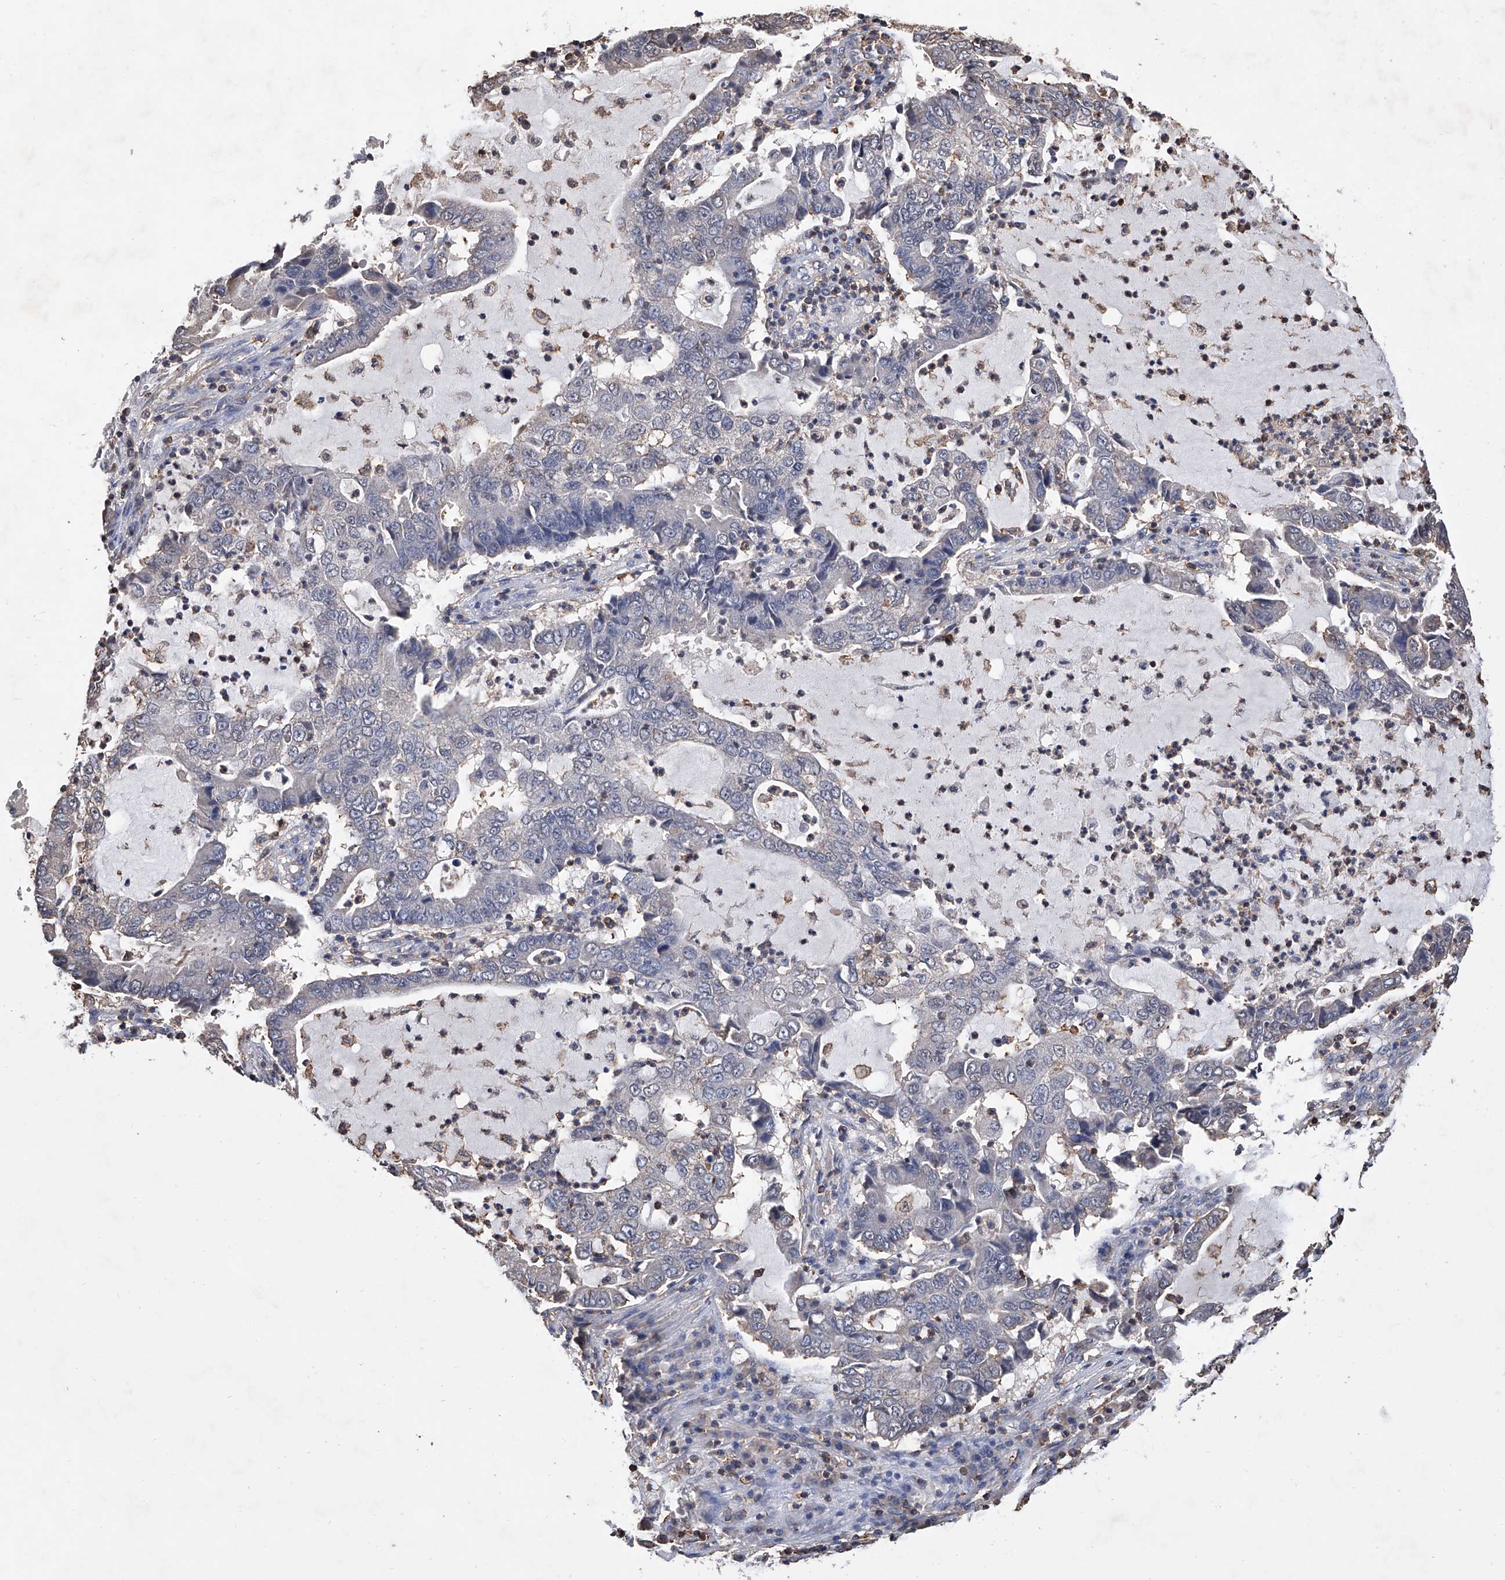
{"staining": {"intensity": "negative", "quantity": "none", "location": "none"}, "tissue": "lung cancer", "cell_type": "Tumor cells", "image_type": "cancer", "snomed": [{"axis": "morphology", "description": "Adenocarcinoma, NOS"}, {"axis": "topography", "description": "Lung"}], "caption": "This is a micrograph of IHC staining of lung cancer, which shows no expression in tumor cells.", "gene": "GPT", "patient": {"sex": "female", "age": 51}}